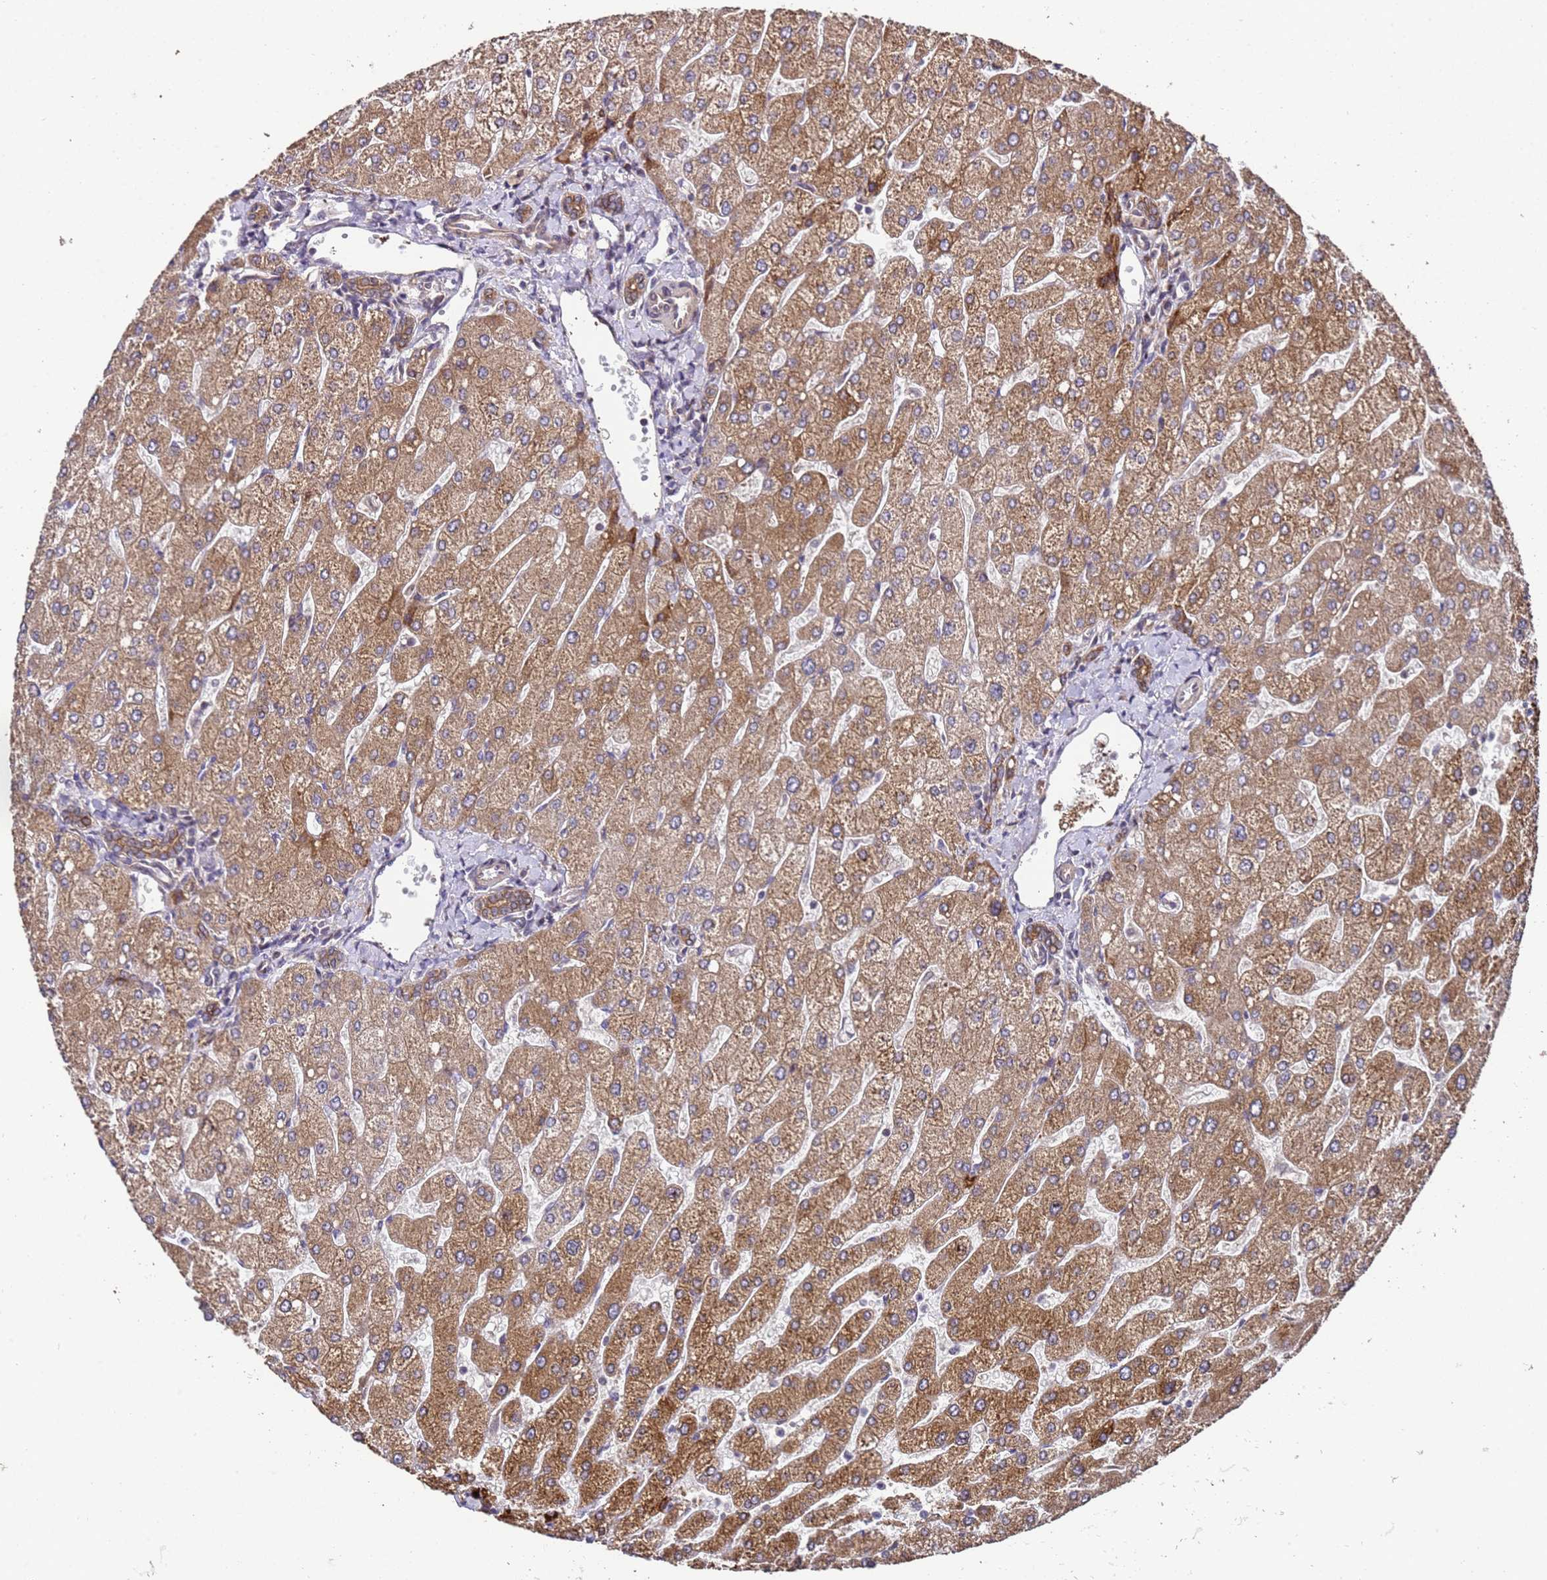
{"staining": {"intensity": "moderate", "quantity": ">75%", "location": "cytoplasmic/membranous"}, "tissue": "liver", "cell_type": "Cholangiocytes", "image_type": "normal", "snomed": [{"axis": "morphology", "description": "Normal tissue, NOS"}, {"axis": "topography", "description": "Liver"}], "caption": "This micrograph shows unremarkable liver stained with immunohistochemistry (IHC) to label a protein in brown. The cytoplasmic/membranous of cholangiocytes show moderate positivity for the protein. Nuclei are counter-stained blue.", "gene": "PRODH", "patient": {"sex": "male", "age": 55}}